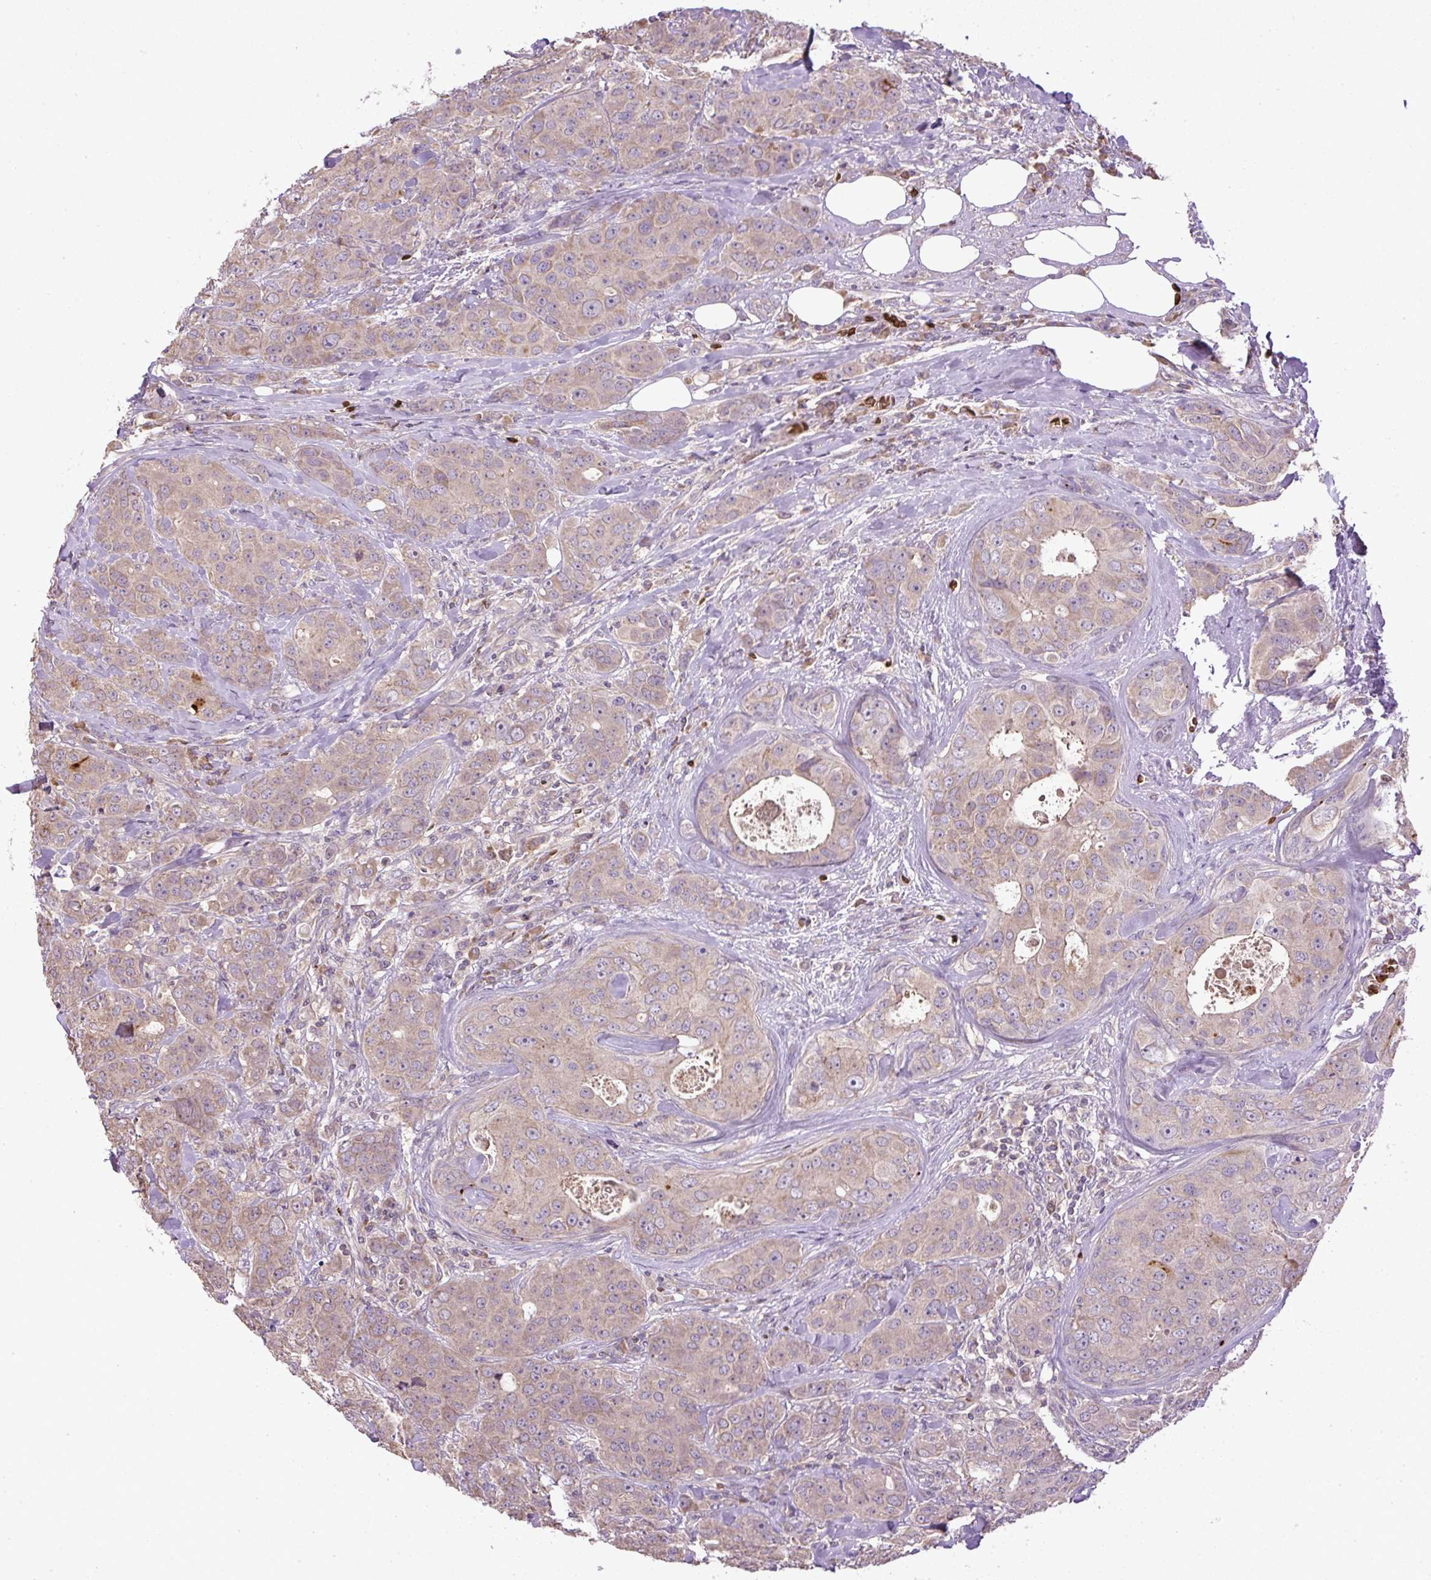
{"staining": {"intensity": "weak", "quantity": "<25%", "location": "cytoplasmic/membranous"}, "tissue": "breast cancer", "cell_type": "Tumor cells", "image_type": "cancer", "snomed": [{"axis": "morphology", "description": "Duct carcinoma"}, {"axis": "topography", "description": "Breast"}], "caption": "The image reveals no staining of tumor cells in breast cancer.", "gene": "CXCL13", "patient": {"sex": "female", "age": 43}}